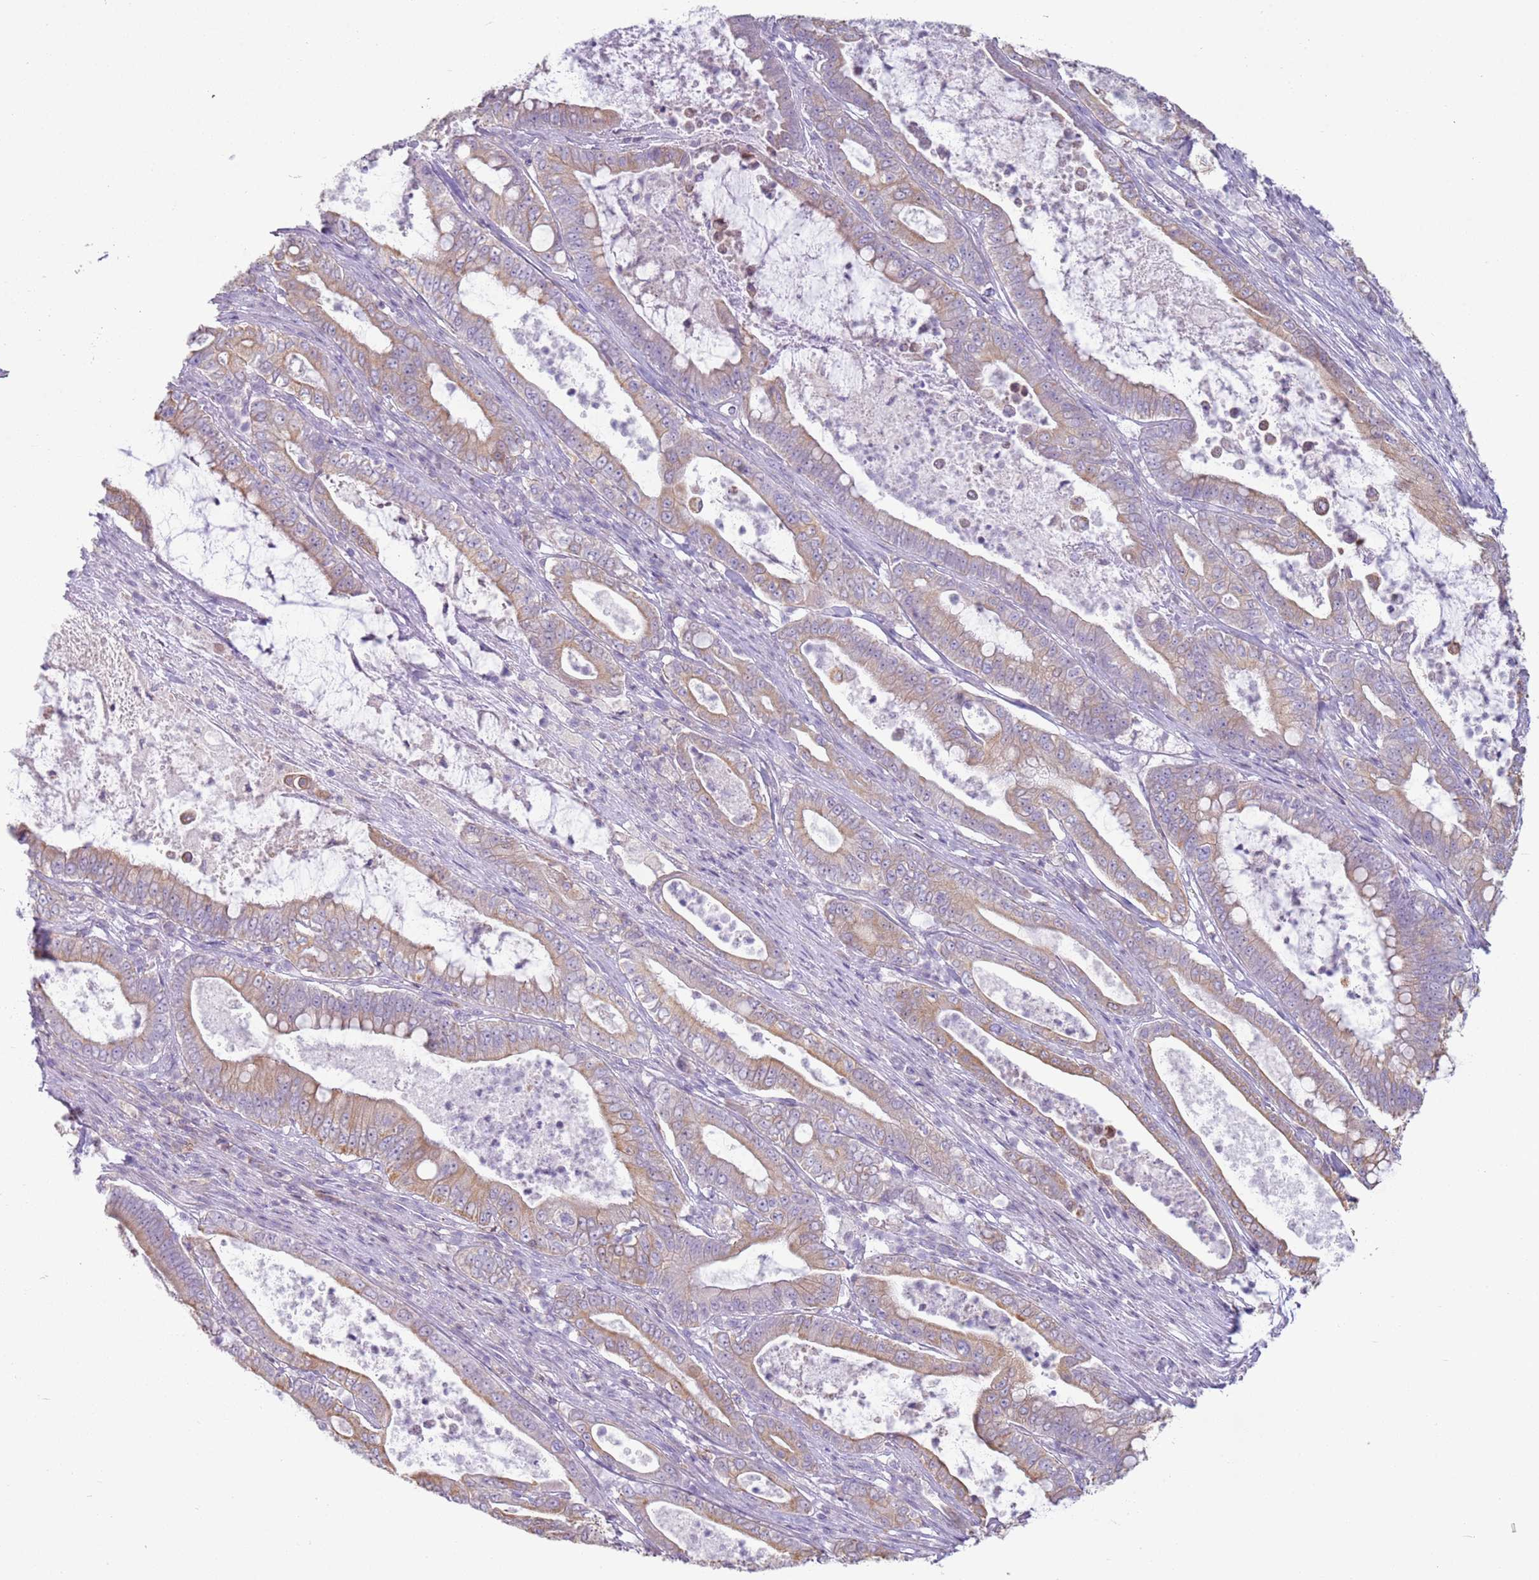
{"staining": {"intensity": "weak", "quantity": ">75%", "location": "cytoplasmic/membranous"}, "tissue": "pancreatic cancer", "cell_type": "Tumor cells", "image_type": "cancer", "snomed": [{"axis": "morphology", "description": "Adenocarcinoma, NOS"}, {"axis": "topography", "description": "Pancreas"}], "caption": "Adenocarcinoma (pancreatic) stained with DAB (3,3'-diaminobenzidine) IHC shows low levels of weak cytoplasmic/membranous staining in approximately >75% of tumor cells. (brown staining indicates protein expression, while blue staining denotes nuclei).", "gene": "OAF", "patient": {"sex": "male", "age": 71}}